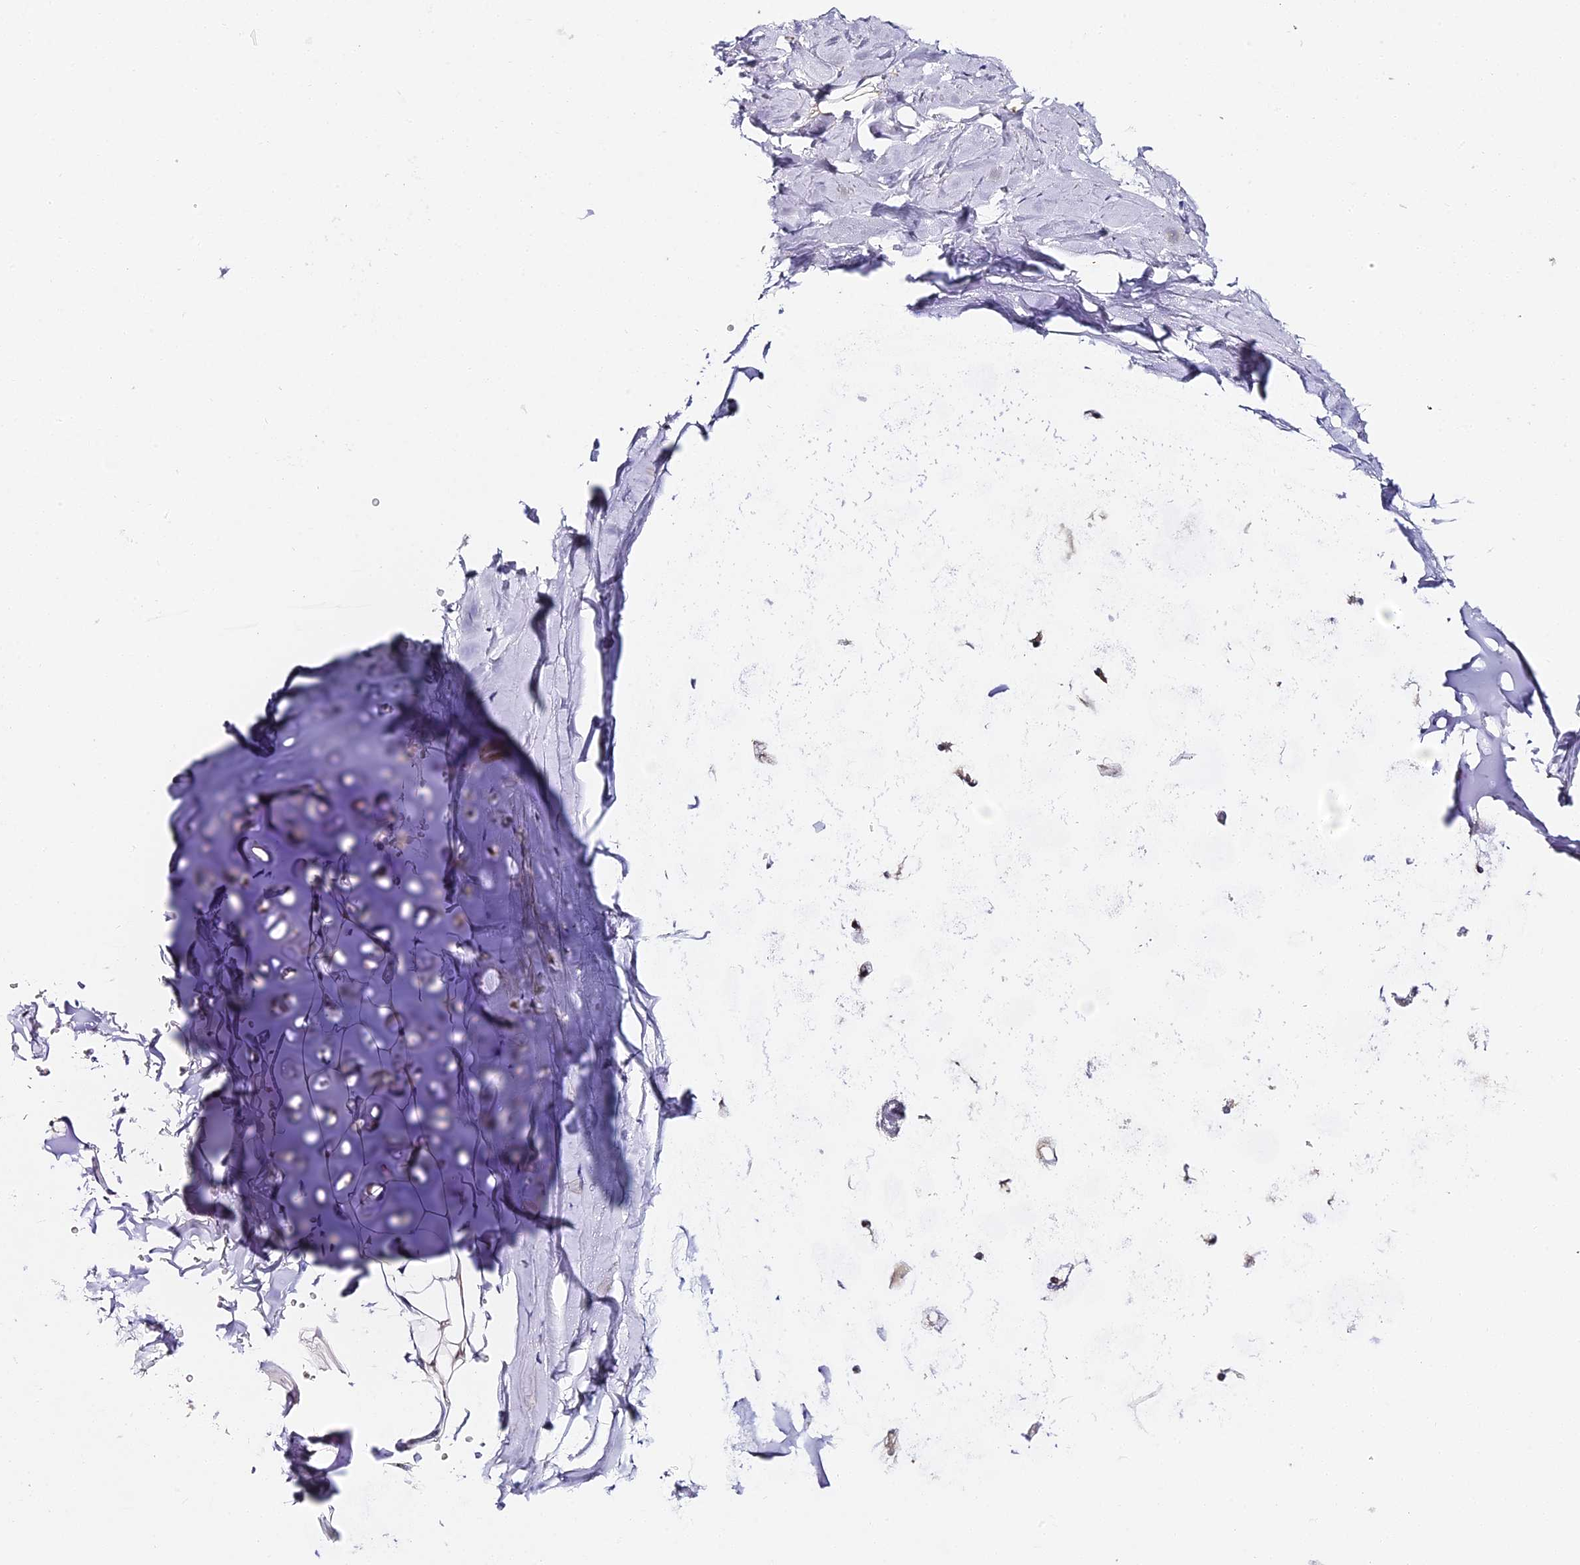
{"staining": {"intensity": "negative", "quantity": "none", "location": "none"}, "tissue": "adipose tissue", "cell_type": "Adipocytes", "image_type": "normal", "snomed": [{"axis": "morphology", "description": "Normal tissue, NOS"}, {"axis": "topography", "description": "Lymph node"}, {"axis": "topography", "description": "Bronchus"}], "caption": "Immunohistochemistry (IHC) photomicrograph of unremarkable adipose tissue: human adipose tissue stained with DAB reveals no significant protein positivity in adipocytes.", "gene": "ABHD14A", "patient": {"sex": "male", "age": 63}}